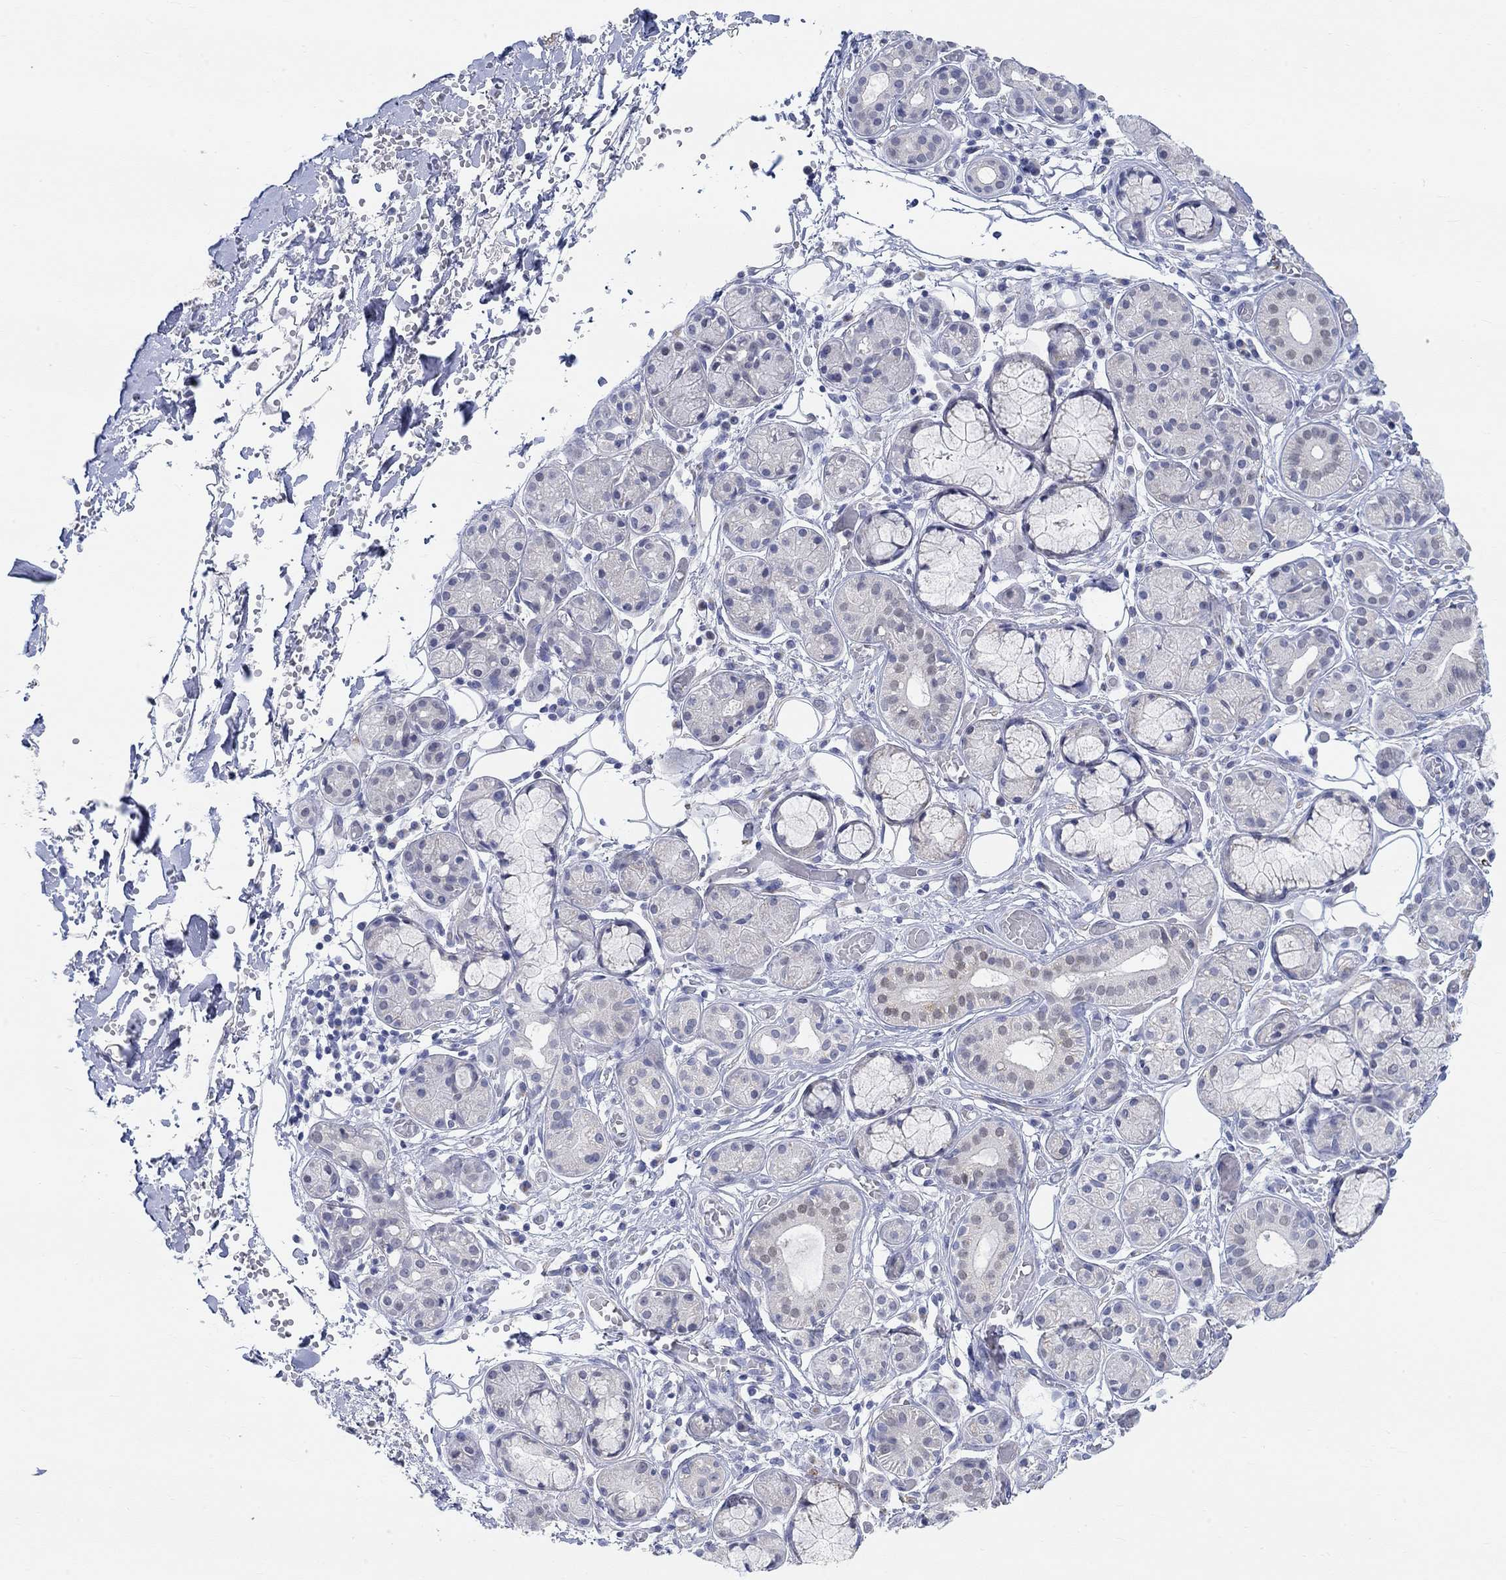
{"staining": {"intensity": "negative", "quantity": "none", "location": "none"}, "tissue": "salivary gland", "cell_type": "Glandular cells", "image_type": "normal", "snomed": [{"axis": "morphology", "description": "Normal tissue, NOS"}, {"axis": "topography", "description": "Salivary gland"}, {"axis": "topography", "description": "Peripheral nerve tissue"}], "caption": "A photomicrograph of human salivary gland is negative for staining in glandular cells. (Stains: DAB immunohistochemistry (IHC) with hematoxylin counter stain, Microscopy: brightfield microscopy at high magnification).", "gene": "NAV3", "patient": {"sex": "male", "age": 71}}